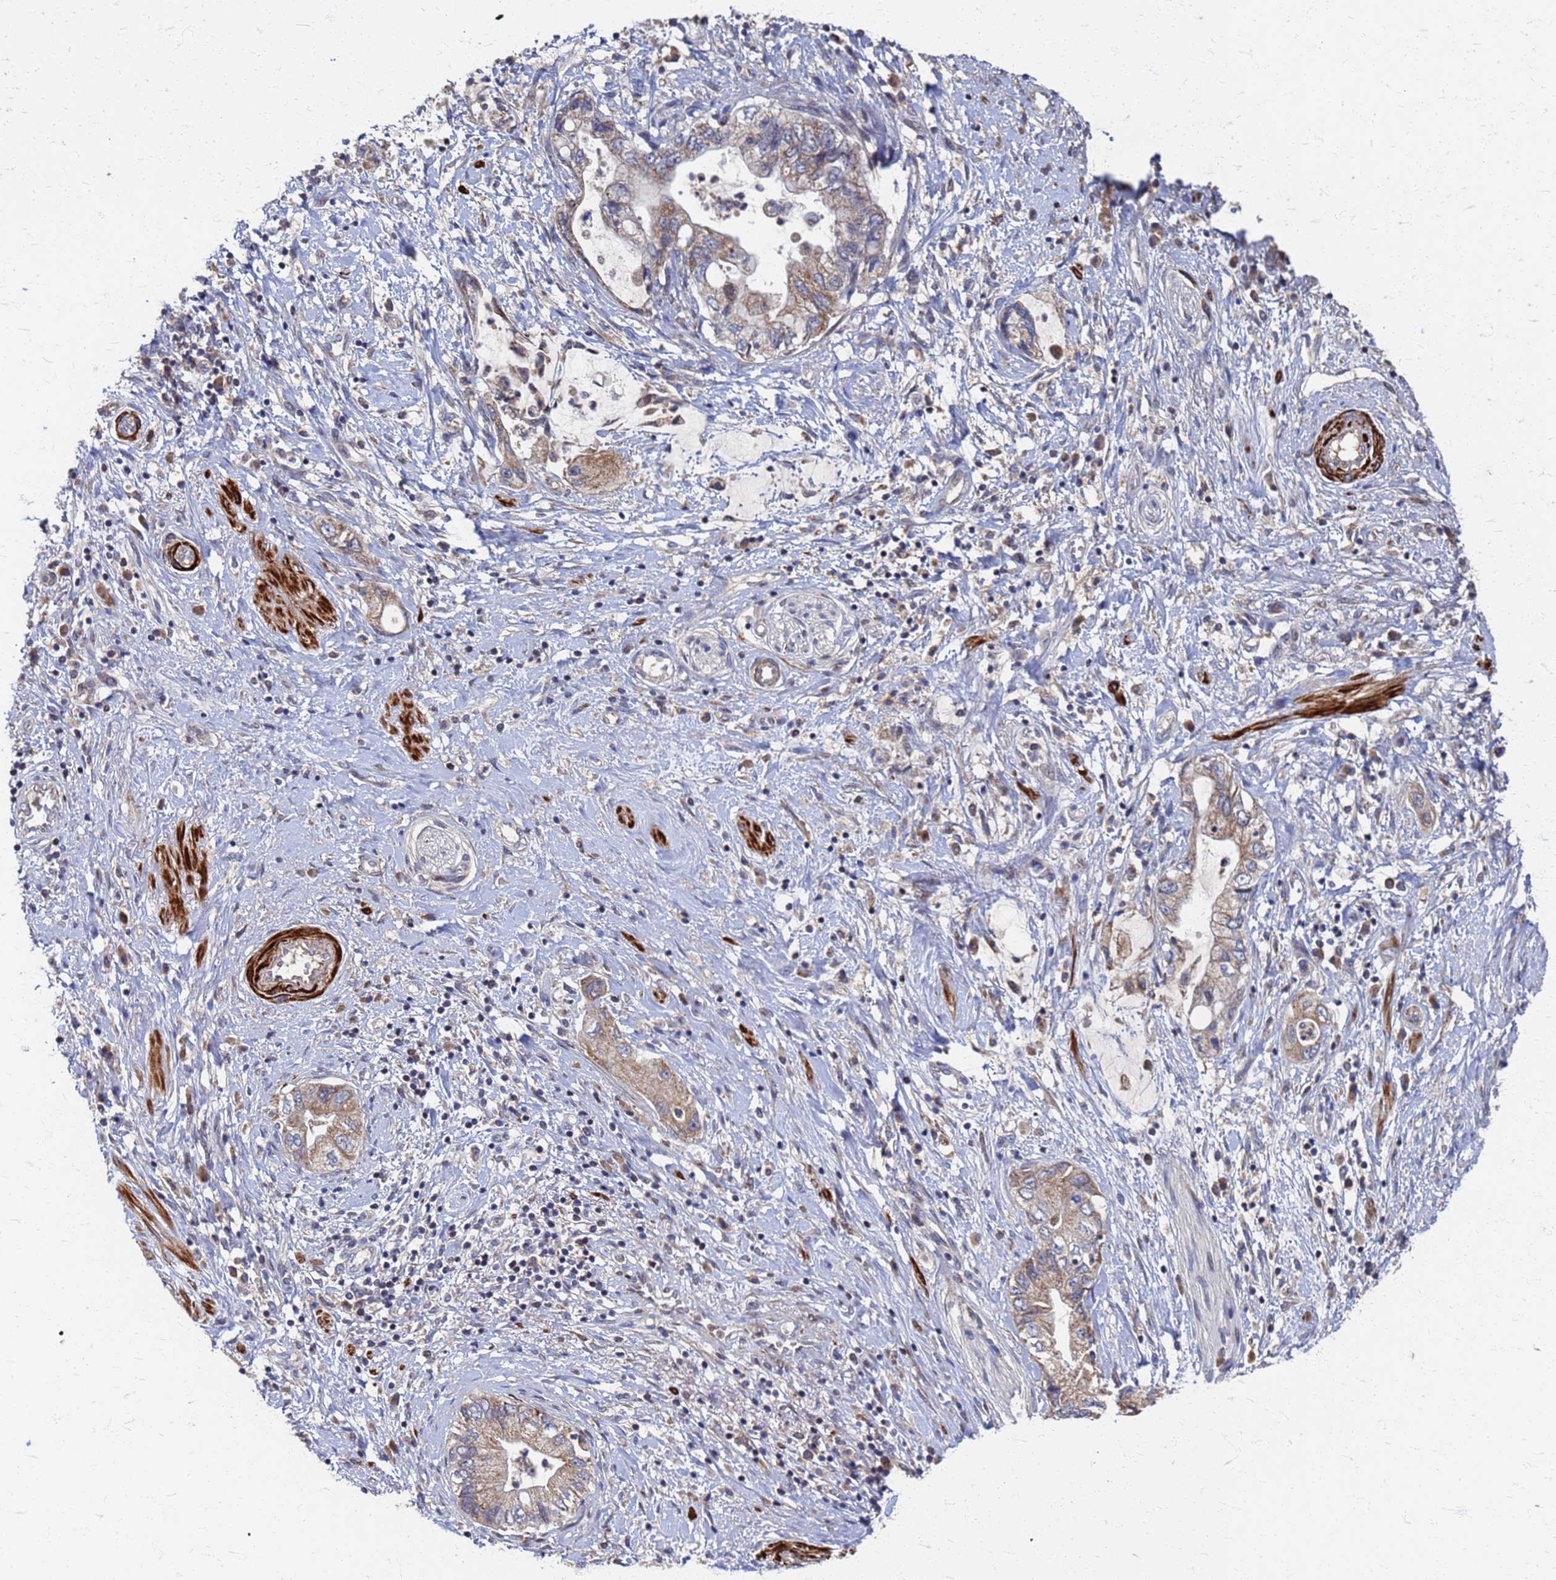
{"staining": {"intensity": "weak", "quantity": ">75%", "location": "cytoplasmic/membranous"}, "tissue": "pancreatic cancer", "cell_type": "Tumor cells", "image_type": "cancer", "snomed": [{"axis": "morphology", "description": "Adenocarcinoma, NOS"}, {"axis": "topography", "description": "Pancreas"}], "caption": "Human pancreatic cancer (adenocarcinoma) stained with a brown dye exhibits weak cytoplasmic/membranous positive expression in approximately >75% of tumor cells.", "gene": "ATPAF1", "patient": {"sex": "female", "age": 73}}